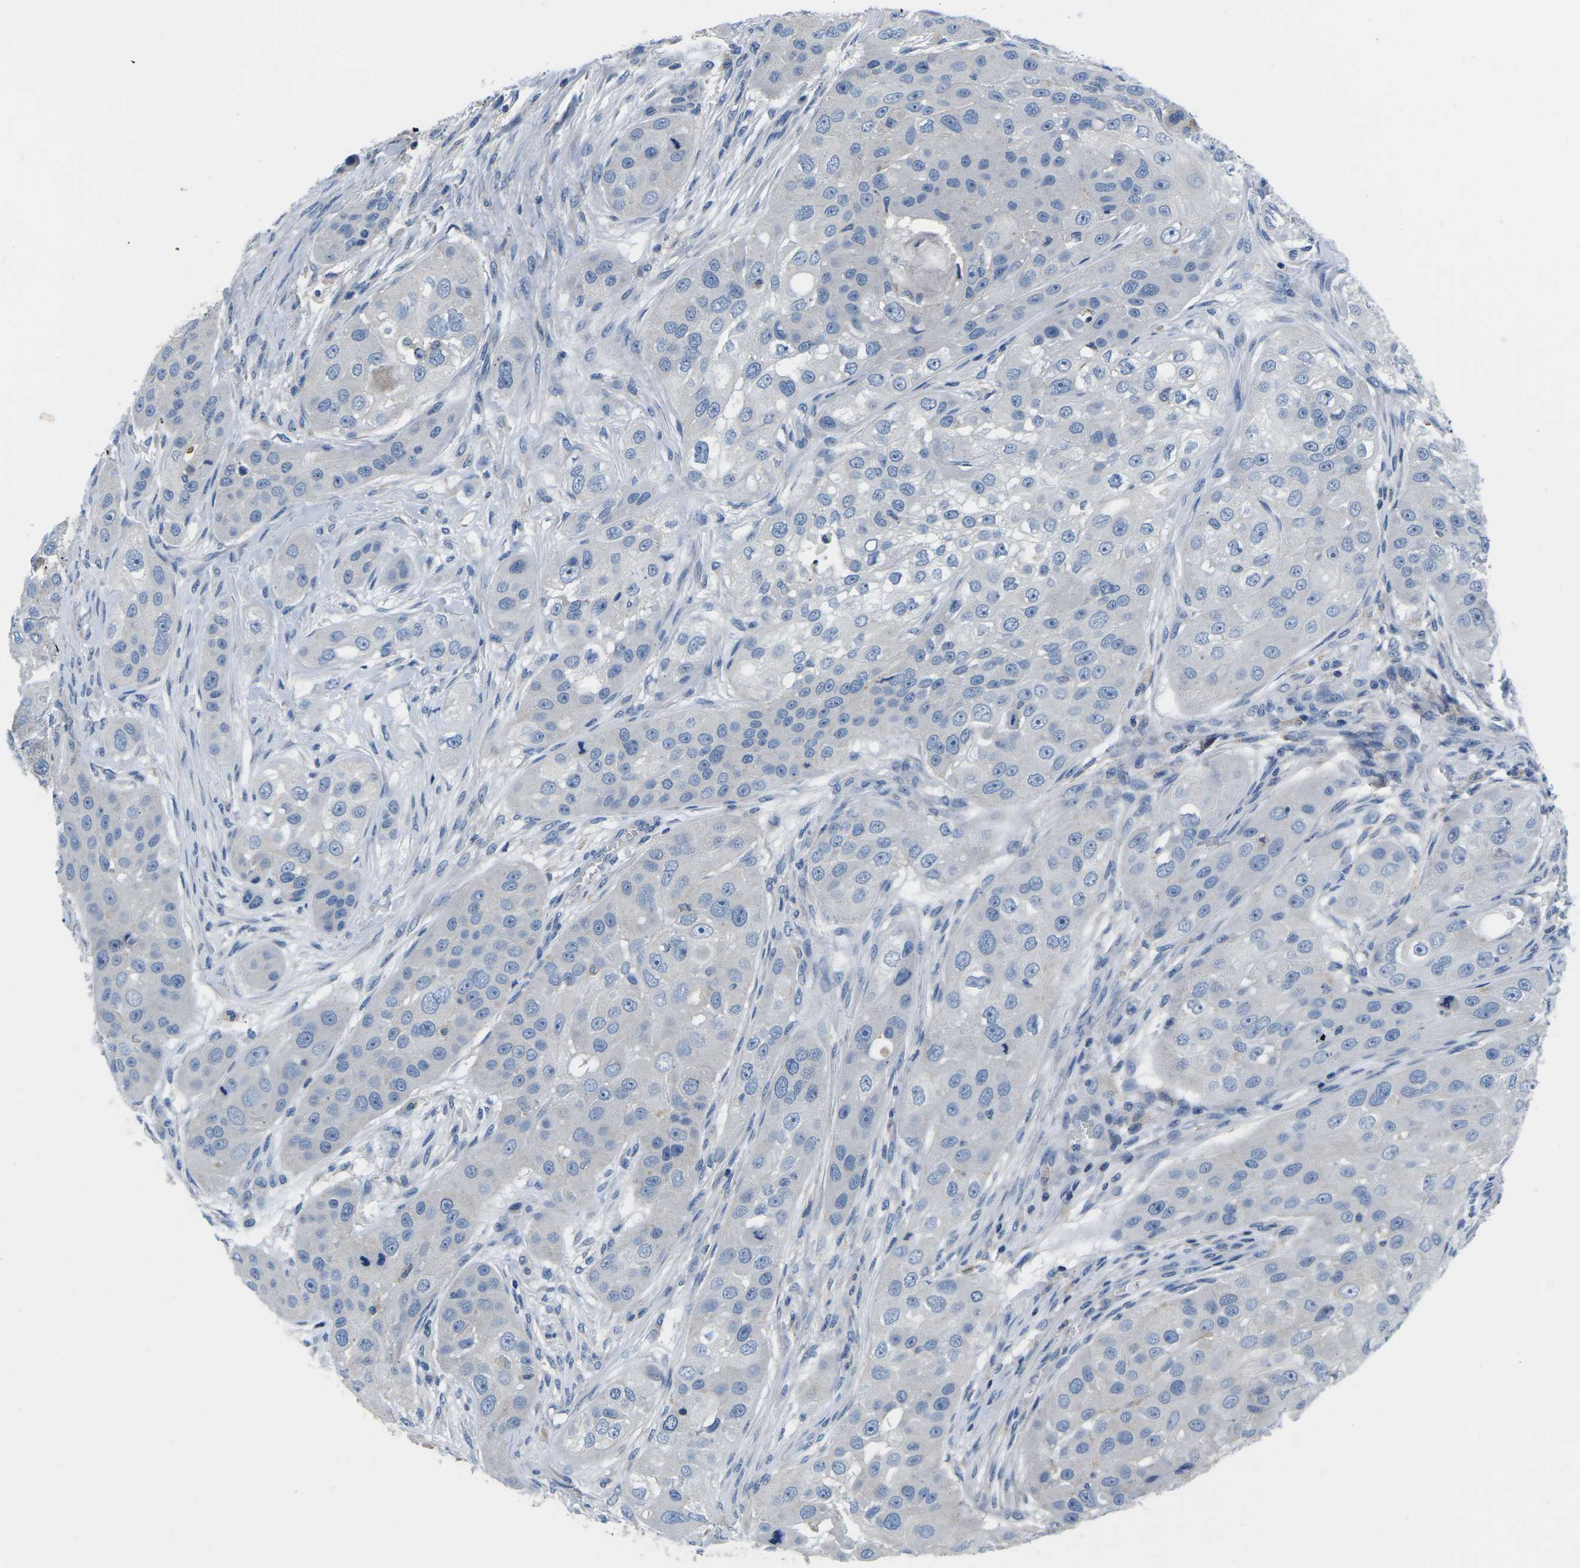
{"staining": {"intensity": "negative", "quantity": "none", "location": "none"}, "tissue": "head and neck cancer", "cell_type": "Tumor cells", "image_type": "cancer", "snomed": [{"axis": "morphology", "description": "Normal tissue, NOS"}, {"axis": "morphology", "description": "Squamous cell carcinoma, NOS"}, {"axis": "topography", "description": "Skeletal muscle"}, {"axis": "topography", "description": "Head-Neck"}], "caption": "DAB (3,3'-diaminobenzidine) immunohistochemical staining of head and neck squamous cell carcinoma demonstrates no significant positivity in tumor cells.", "gene": "PDCD6IP", "patient": {"sex": "male", "age": 51}}